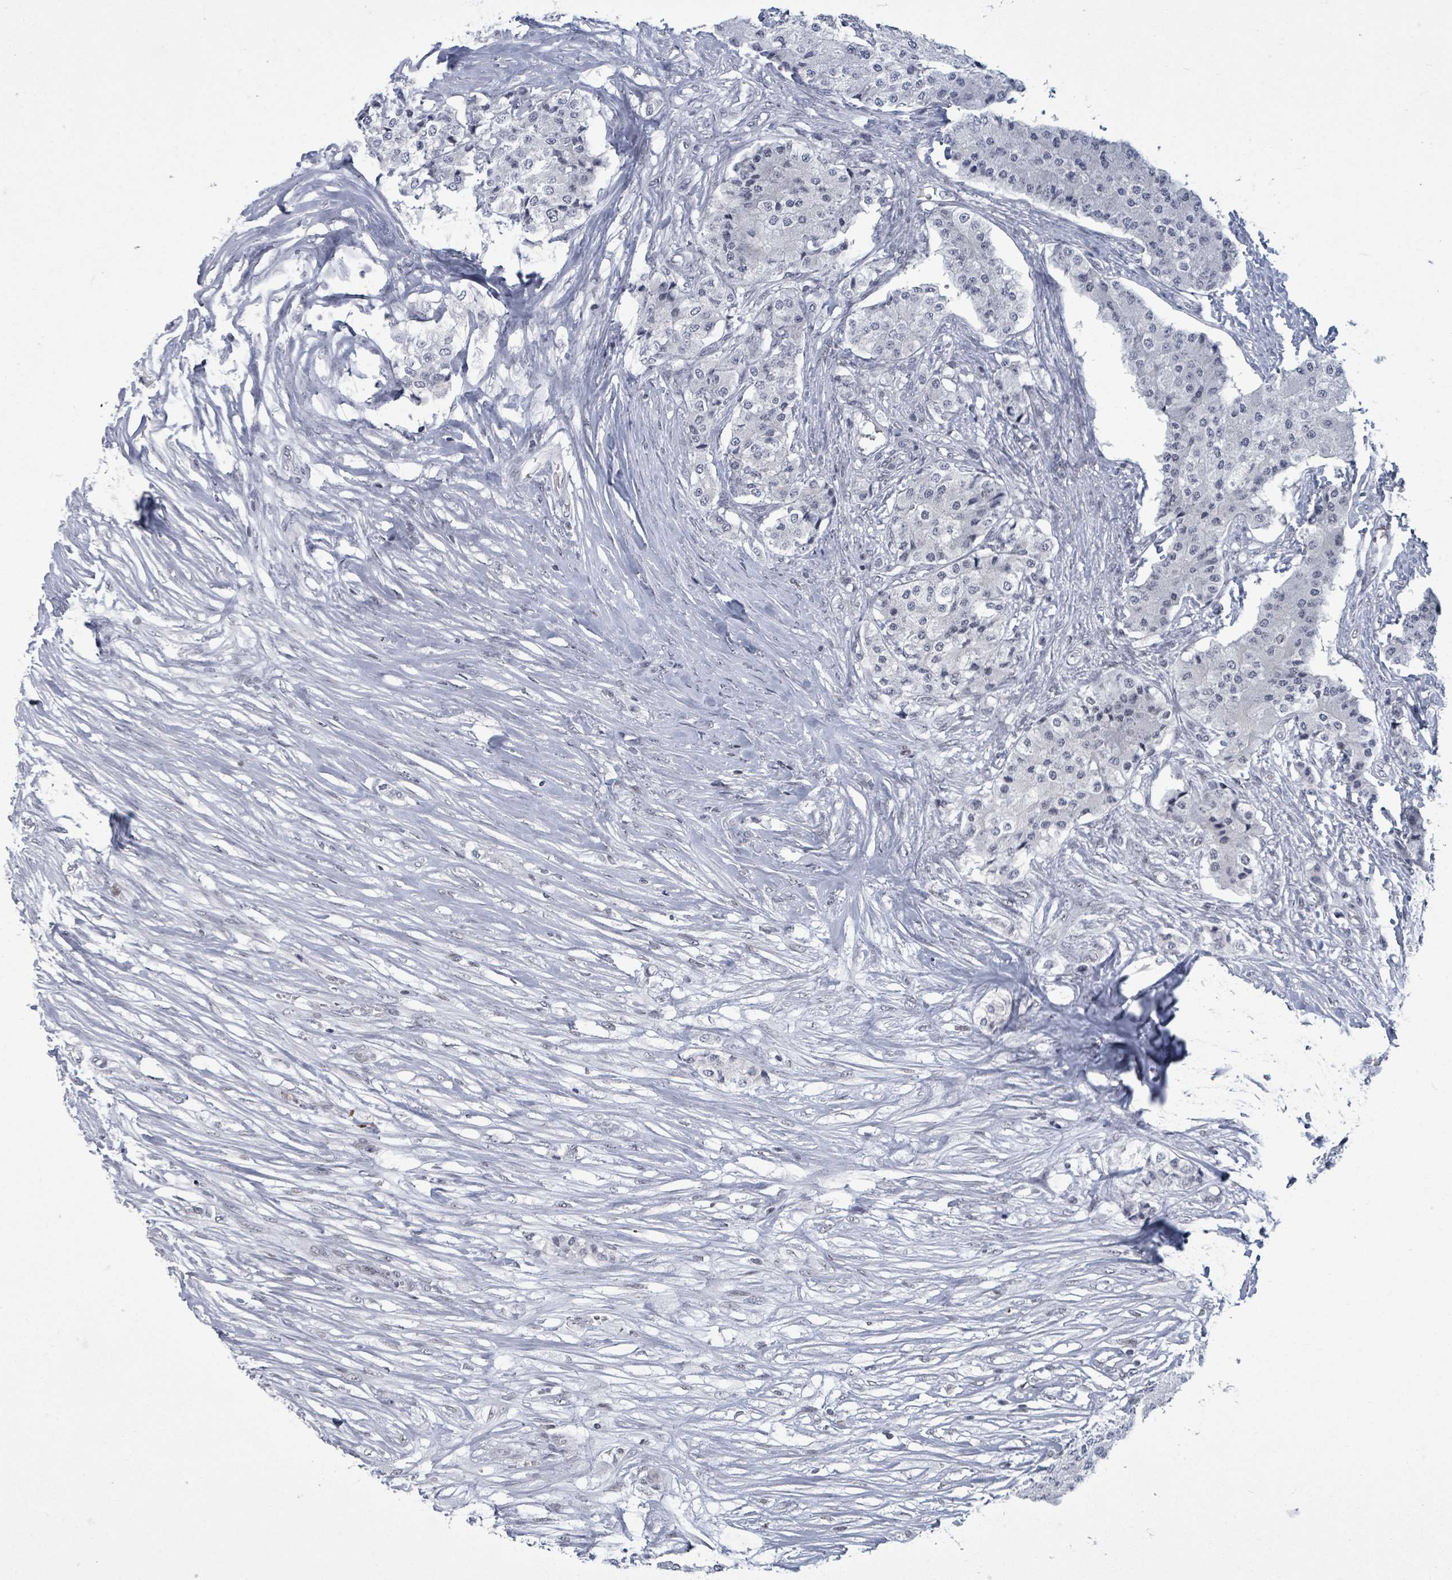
{"staining": {"intensity": "negative", "quantity": "none", "location": "none"}, "tissue": "carcinoid", "cell_type": "Tumor cells", "image_type": "cancer", "snomed": [{"axis": "morphology", "description": "Carcinoid, malignant, NOS"}, {"axis": "topography", "description": "Colon"}], "caption": "Carcinoid was stained to show a protein in brown. There is no significant positivity in tumor cells.", "gene": "ERCC5", "patient": {"sex": "female", "age": 52}}